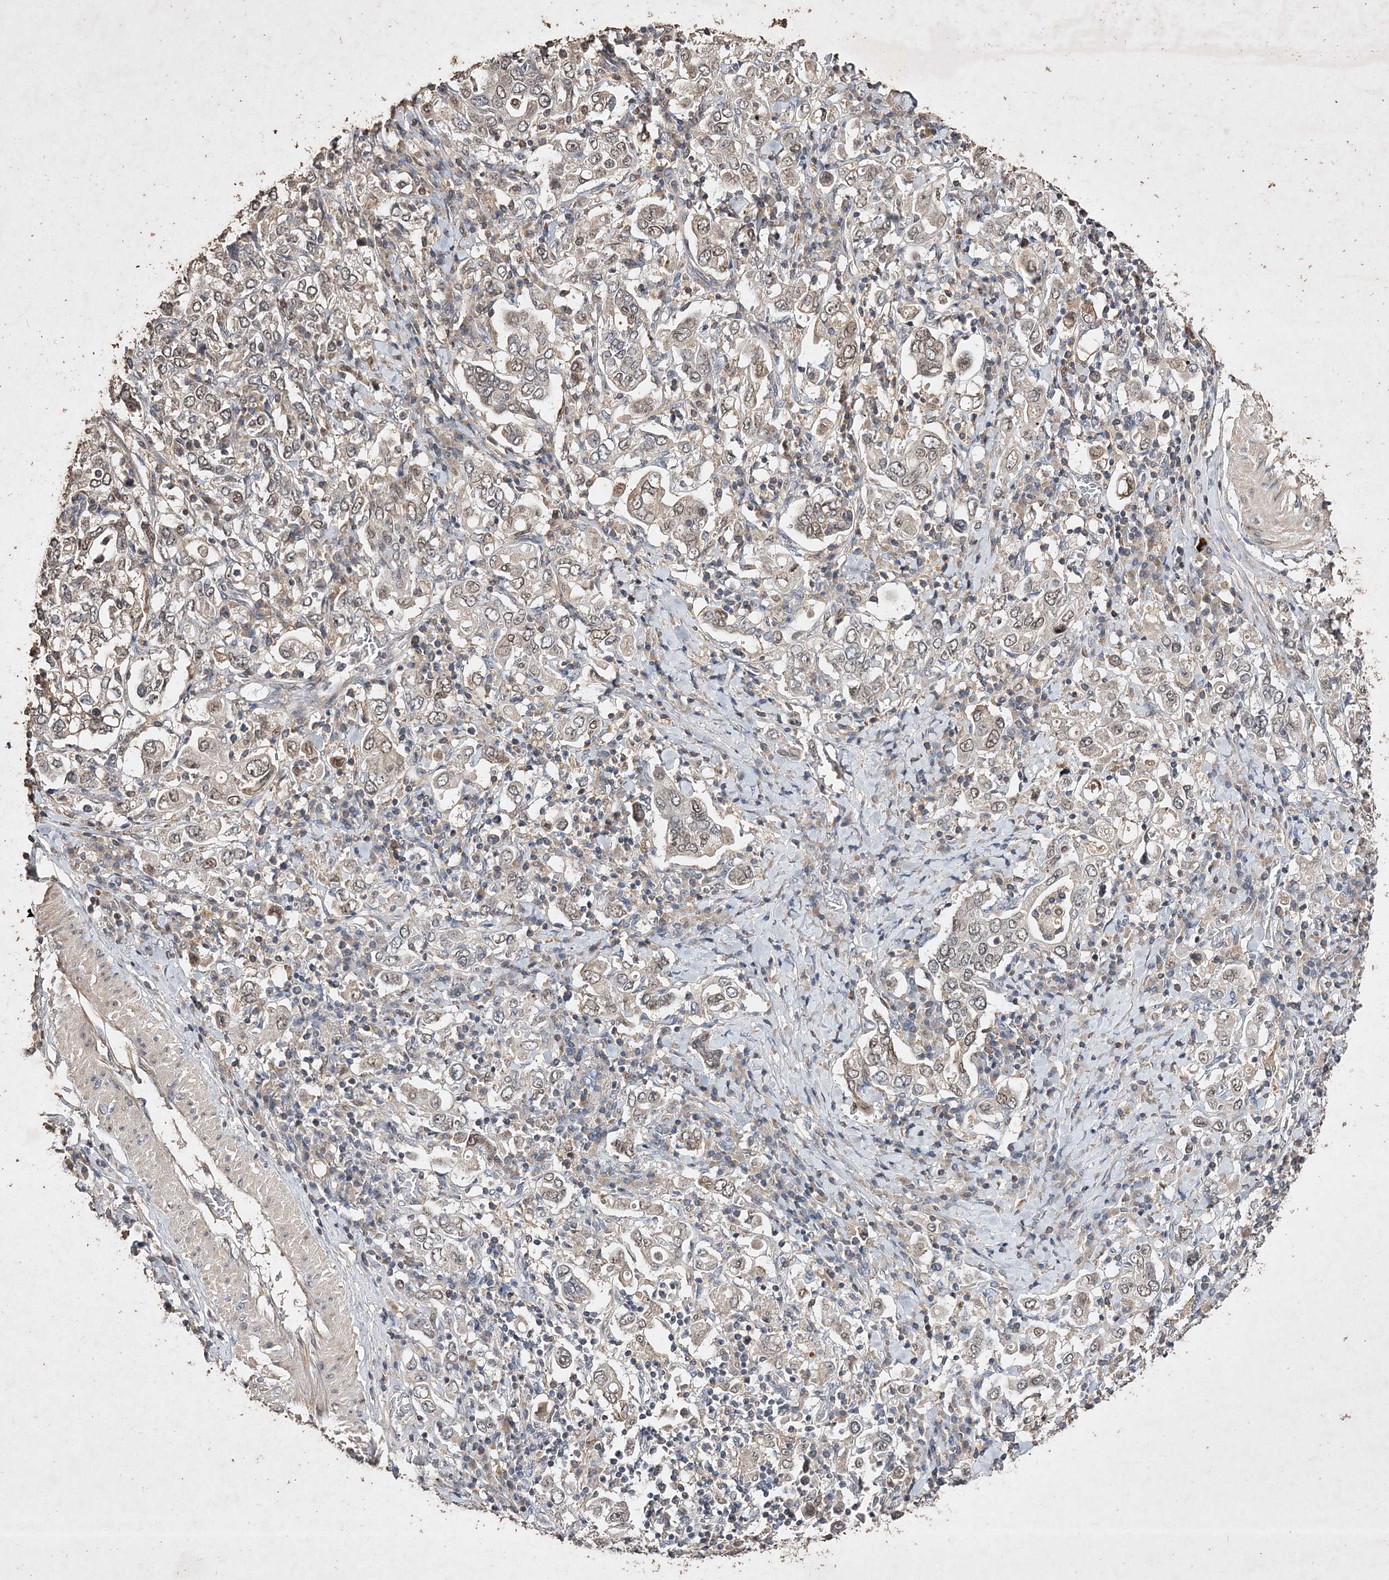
{"staining": {"intensity": "weak", "quantity": "25%-75%", "location": "nuclear"}, "tissue": "stomach cancer", "cell_type": "Tumor cells", "image_type": "cancer", "snomed": [{"axis": "morphology", "description": "Adenocarcinoma, NOS"}, {"axis": "topography", "description": "Stomach, upper"}], "caption": "Stomach cancer (adenocarcinoma) stained for a protein (brown) shows weak nuclear positive staining in approximately 25%-75% of tumor cells.", "gene": "C3orf38", "patient": {"sex": "male", "age": 62}}